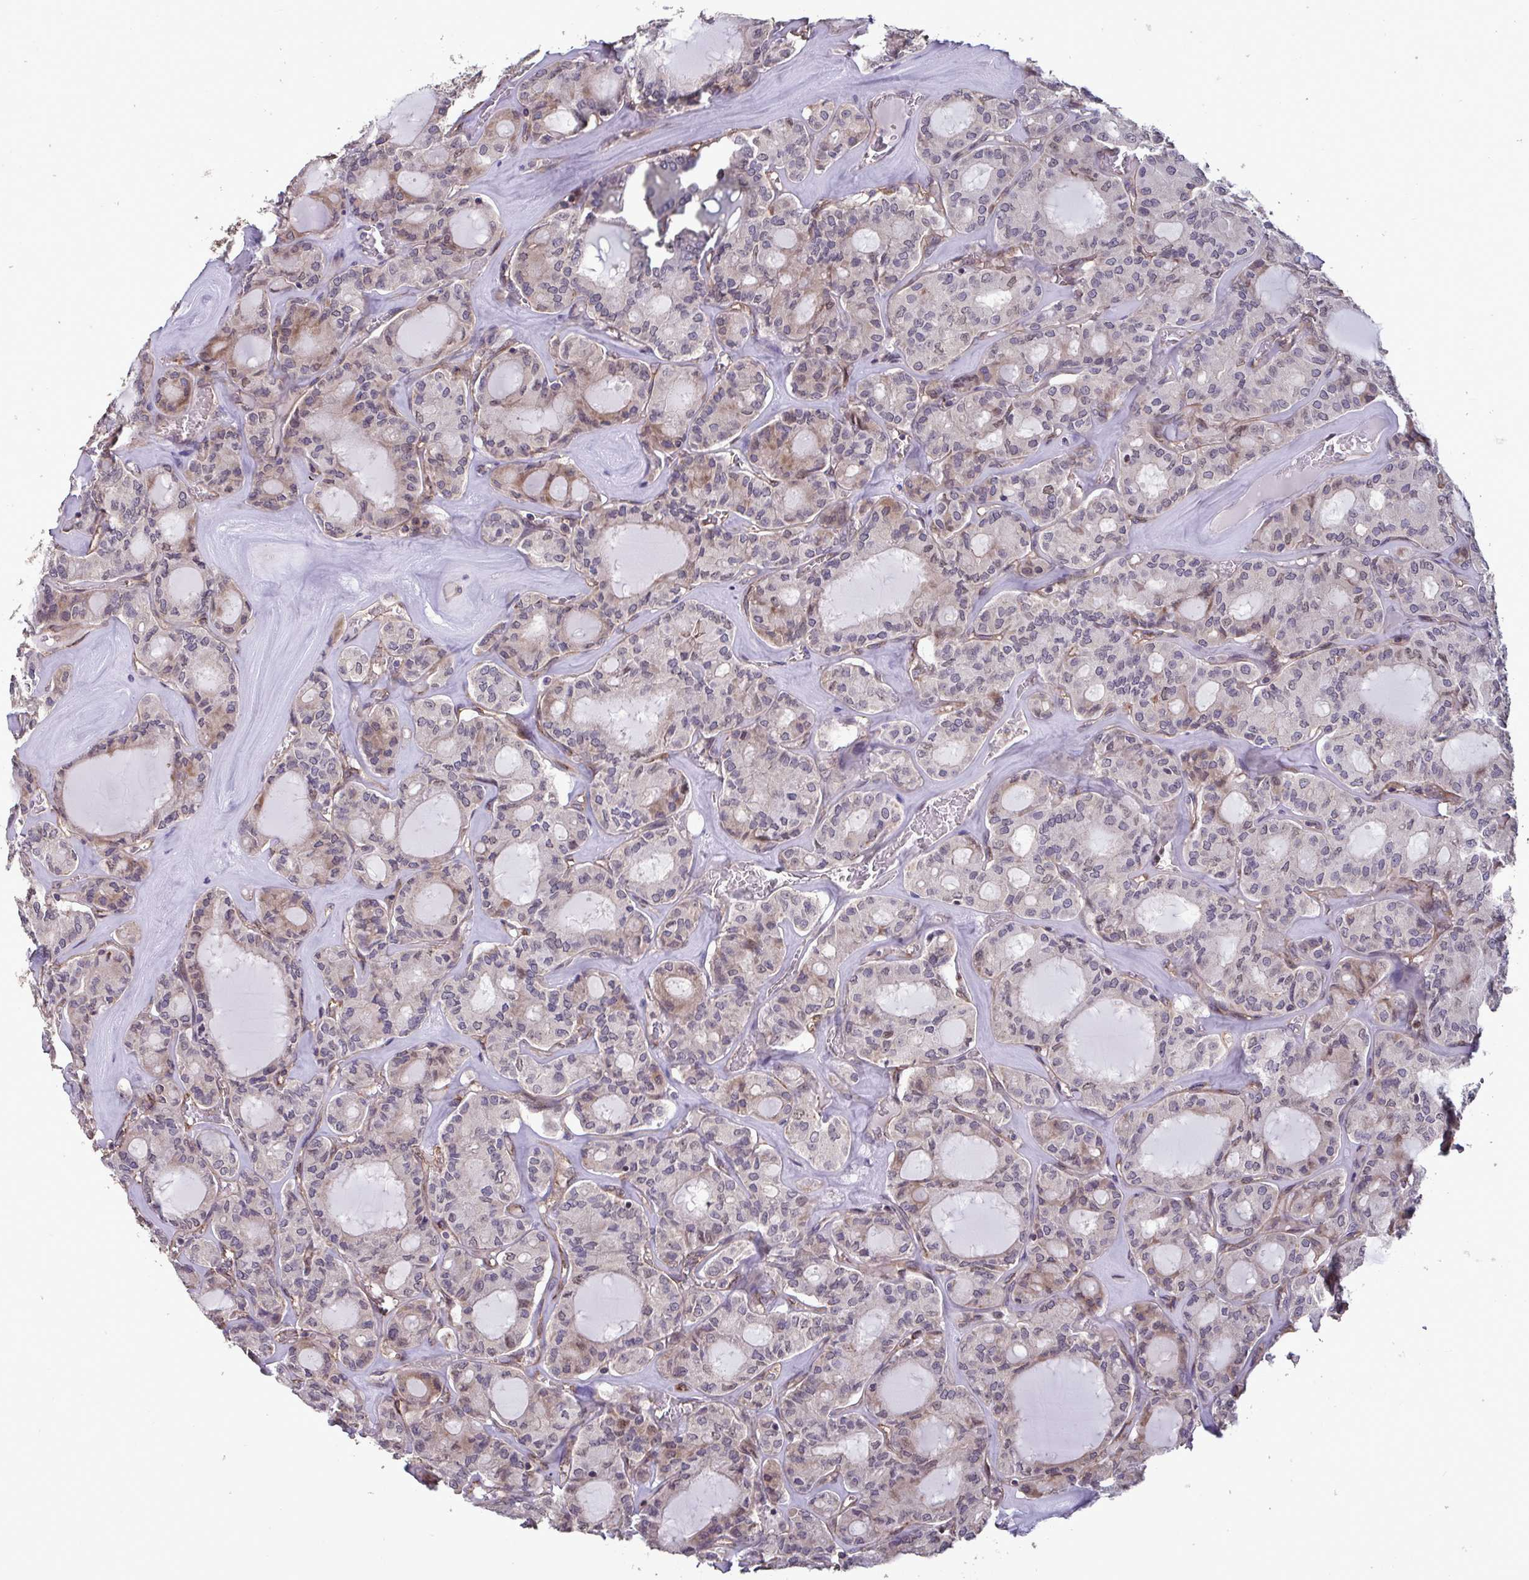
{"staining": {"intensity": "weak", "quantity": "25%-75%", "location": "cytoplasmic/membranous,nuclear"}, "tissue": "thyroid cancer", "cell_type": "Tumor cells", "image_type": "cancer", "snomed": [{"axis": "morphology", "description": "Papillary adenocarcinoma, NOS"}, {"axis": "topography", "description": "Thyroid gland"}], "caption": "An image of human papillary adenocarcinoma (thyroid) stained for a protein exhibits weak cytoplasmic/membranous and nuclear brown staining in tumor cells.", "gene": "IPO5", "patient": {"sex": "male", "age": 87}}